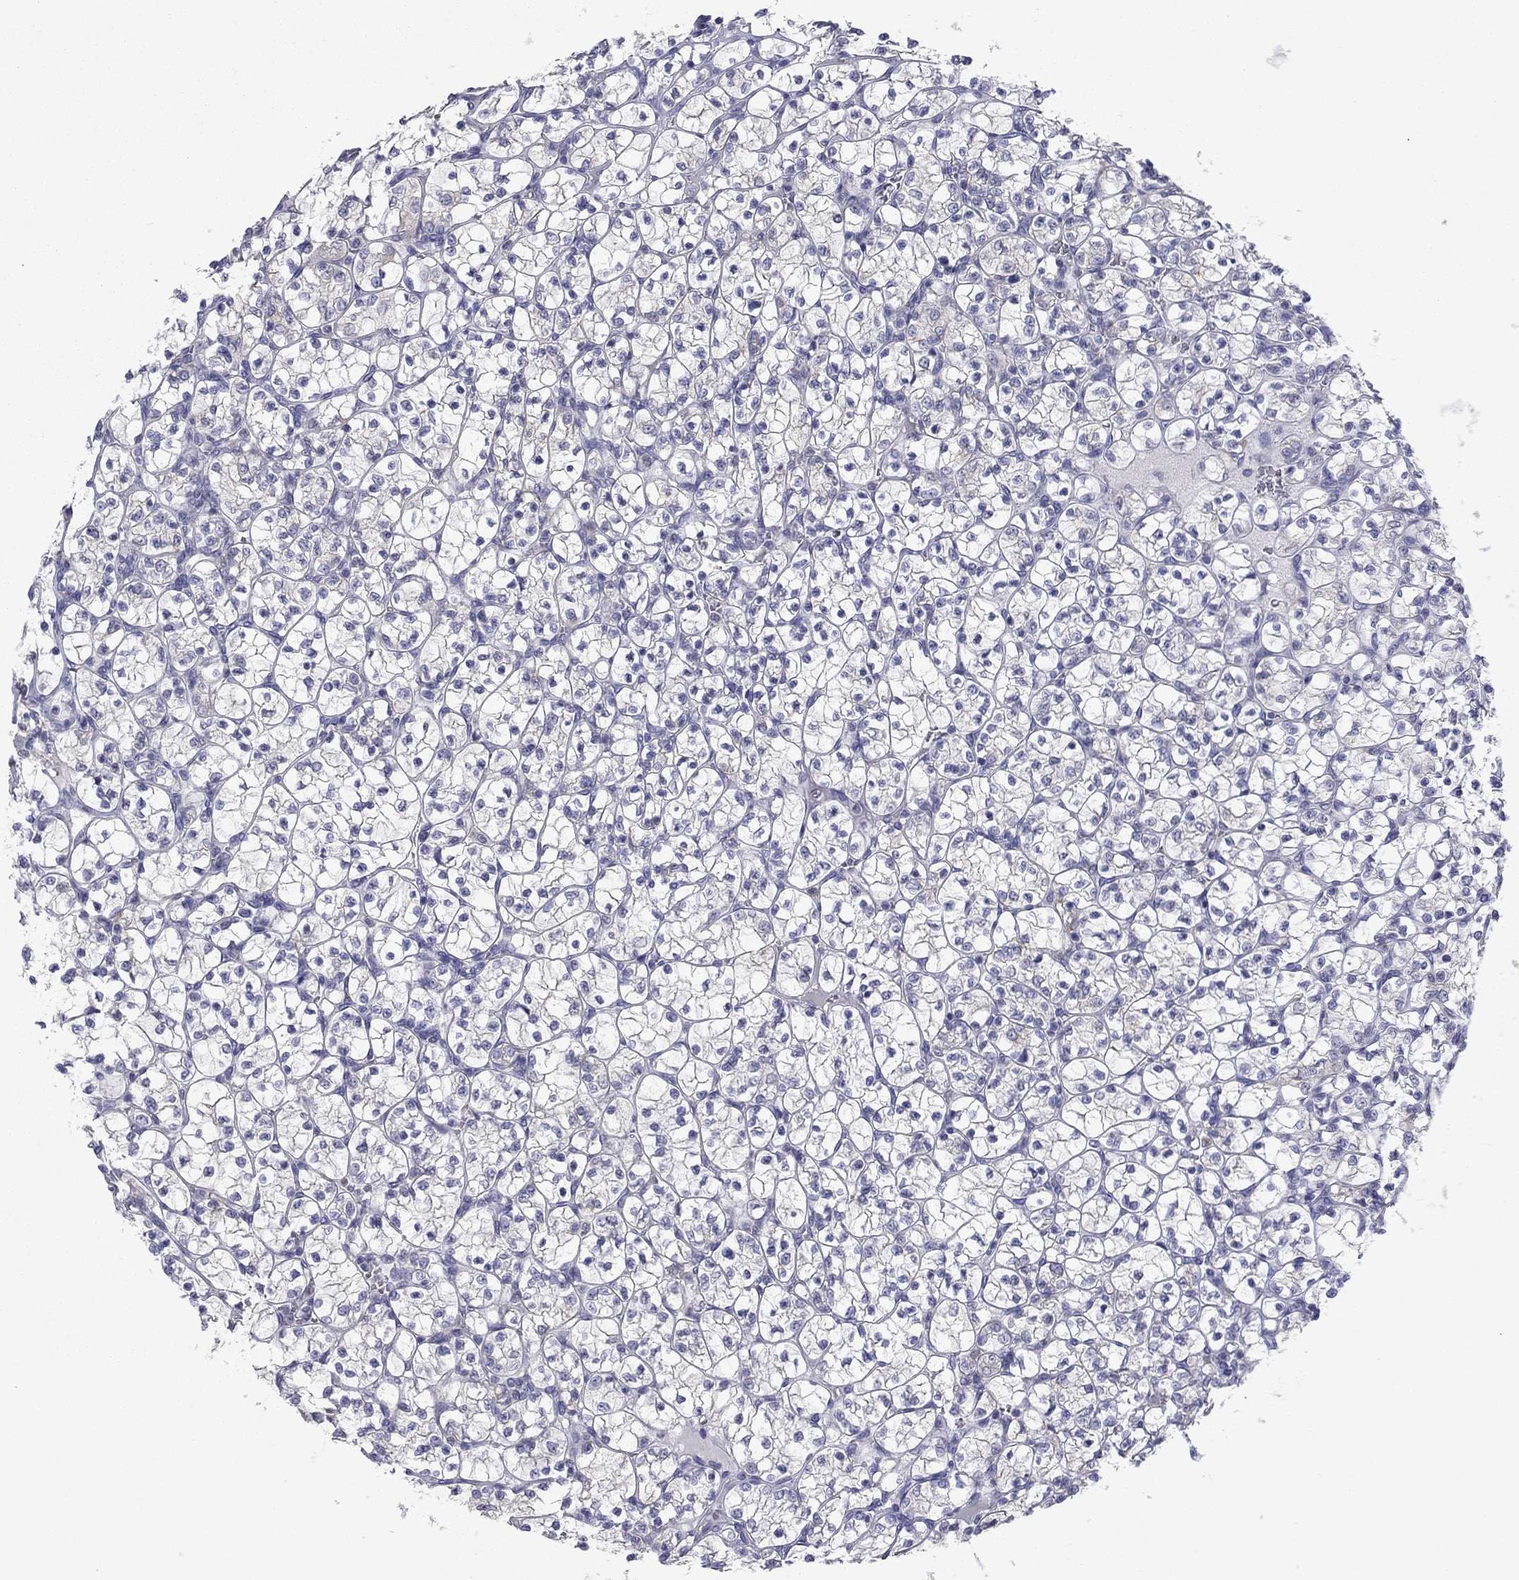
{"staining": {"intensity": "negative", "quantity": "none", "location": "none"}, "tissue": "renal cancer", "cell_type": "Tumor cells", "image_type": "cancer", "snomed": [{"axis": "morphology", "description": "Adenocarcinoma, NOS"}, {"axis": "topography", "description": "Kidney"}], "caption": "Micrograph shows no significant protein staining in tumor cells of renal adenocarcinoma. (DAB (3,3'-diaminobenzidine) immunohistochemistry with hematoxylin counter stain).", "gene": "TMPRSS11A", "patient": {"sex": "female", "age": 89}}